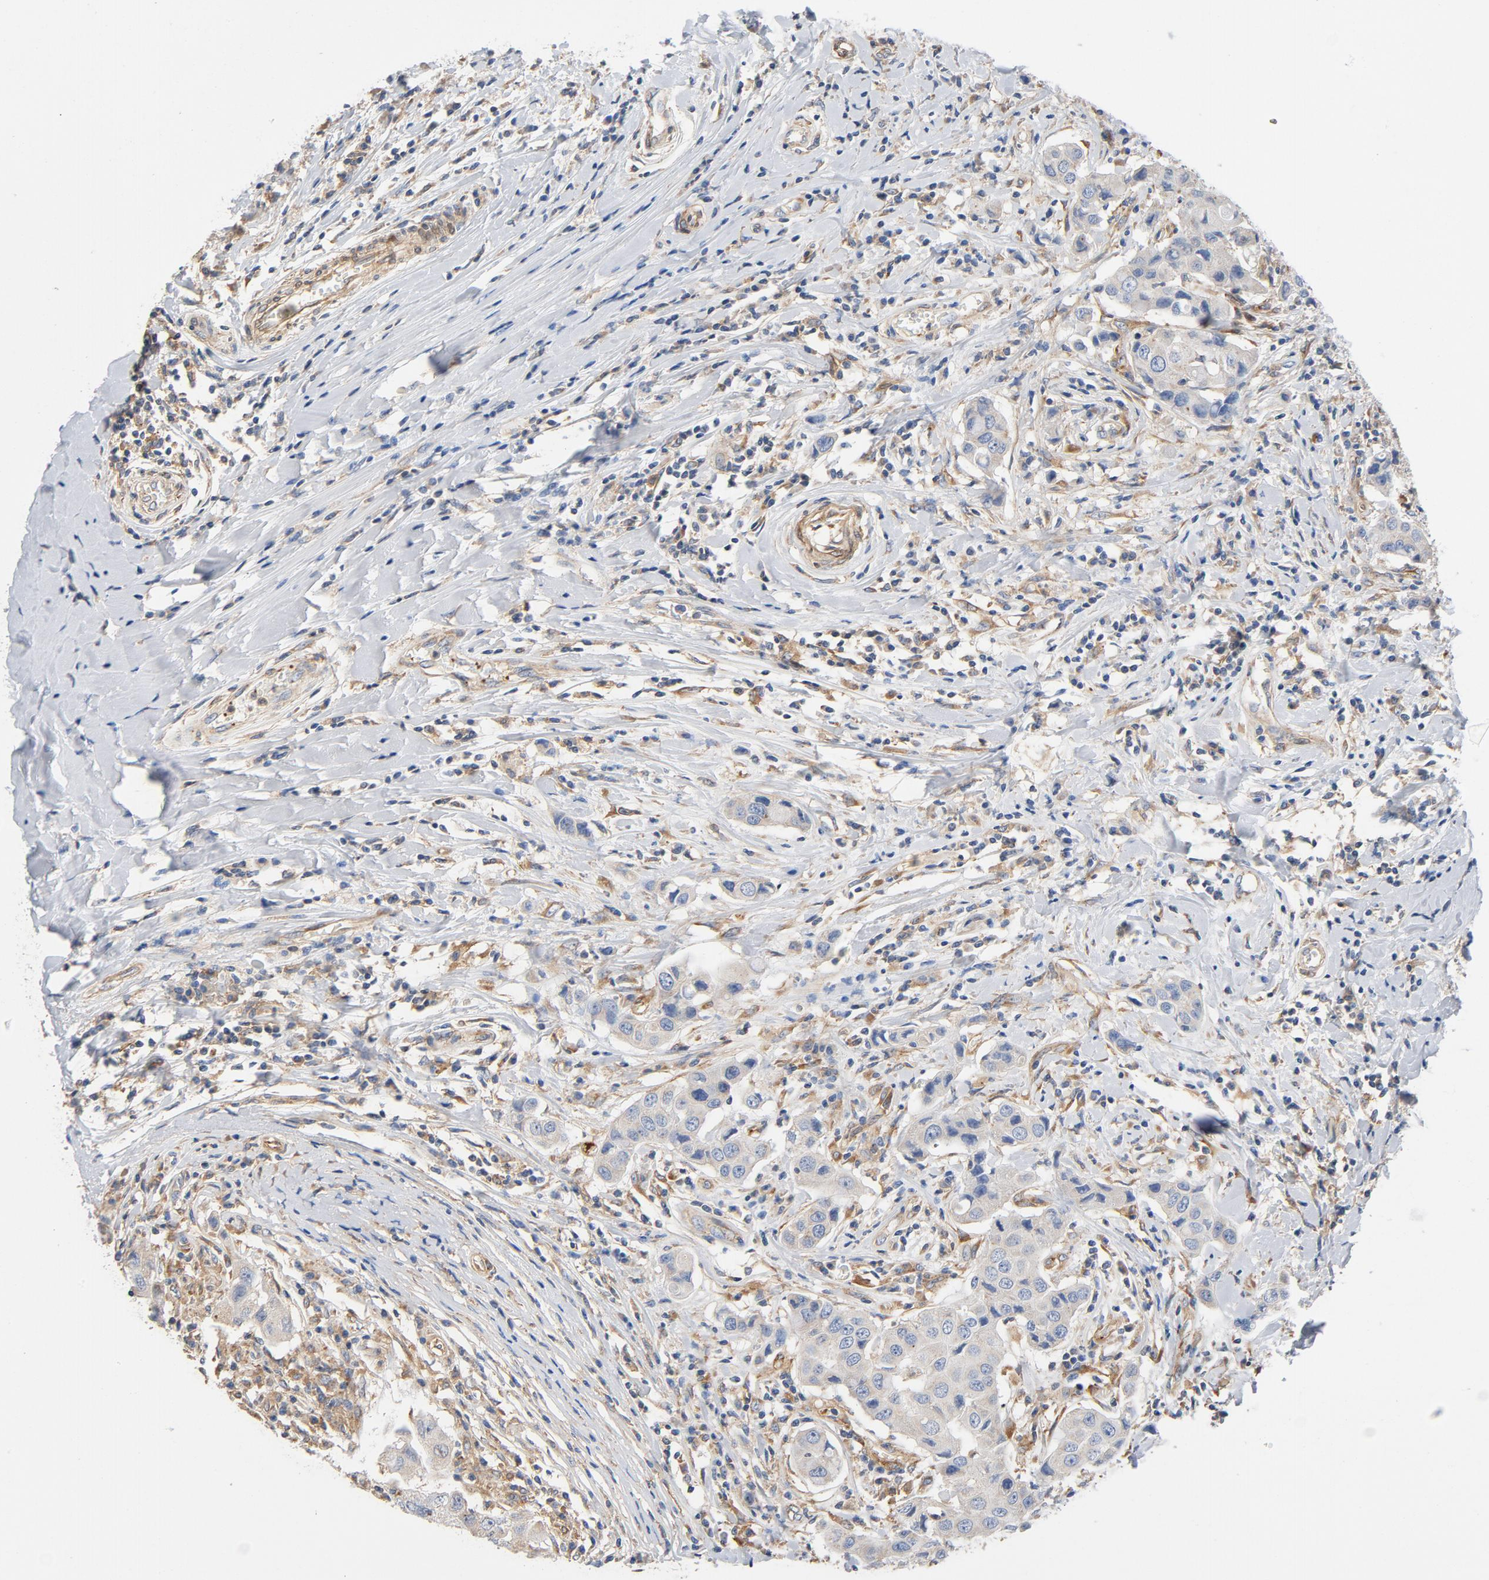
{"staining": {"intensity": "negative", "quantity": "none", "location": "none"}, "tissue": "breast cancer", "cell_type": "Tumor cells", "image_type": "cancer", "snomed": [{"axis": "morphology", "description": "Duct carcinoma"}, {"axis": "topography", "description": "Breast"}], "caption": "This is an IHC photomicrograph of human breast infiltrating ductal carcinoma. There is no positivity in tumor cells.", "gene": "ILK", "patient": {"sex": "female", "age": 27}}